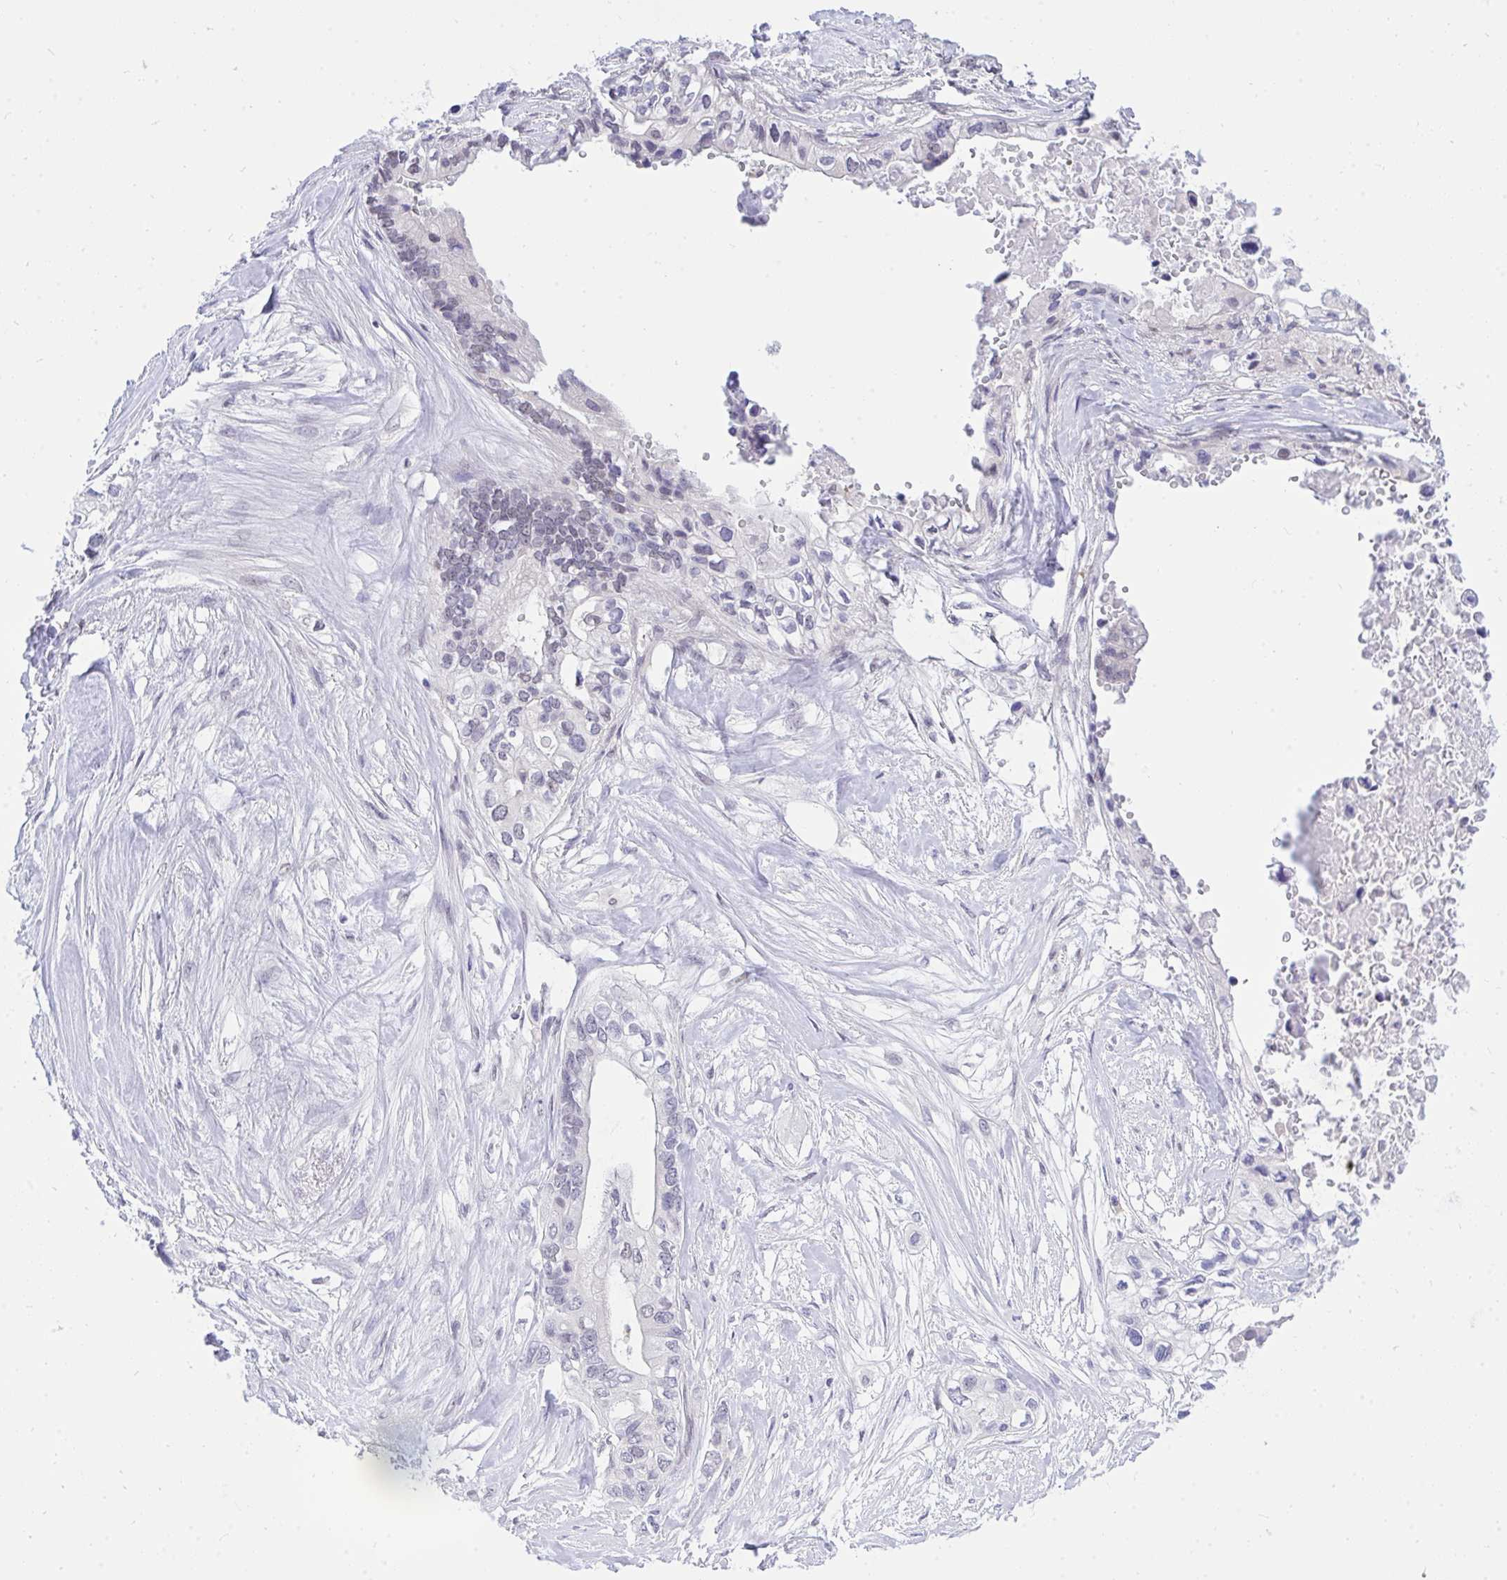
{"staining": {"intensity": "negative", "quantity": "none", "location": "none"}, "tissue": "pancreatic cancer", "cell_type": "Tumor cells", "image_type": "cancer", "snomed": [{"axis": "morphology", "description": "Adenocarcinoma, NOS"}, {"axis": "topography", "description": "Pancreas"}], "caption": "Tumor cells show no significant protein staining in pancreatic adenocarcinoma.", "gene": "THOP1", "patient": {"sex": "female", "age": 63}}